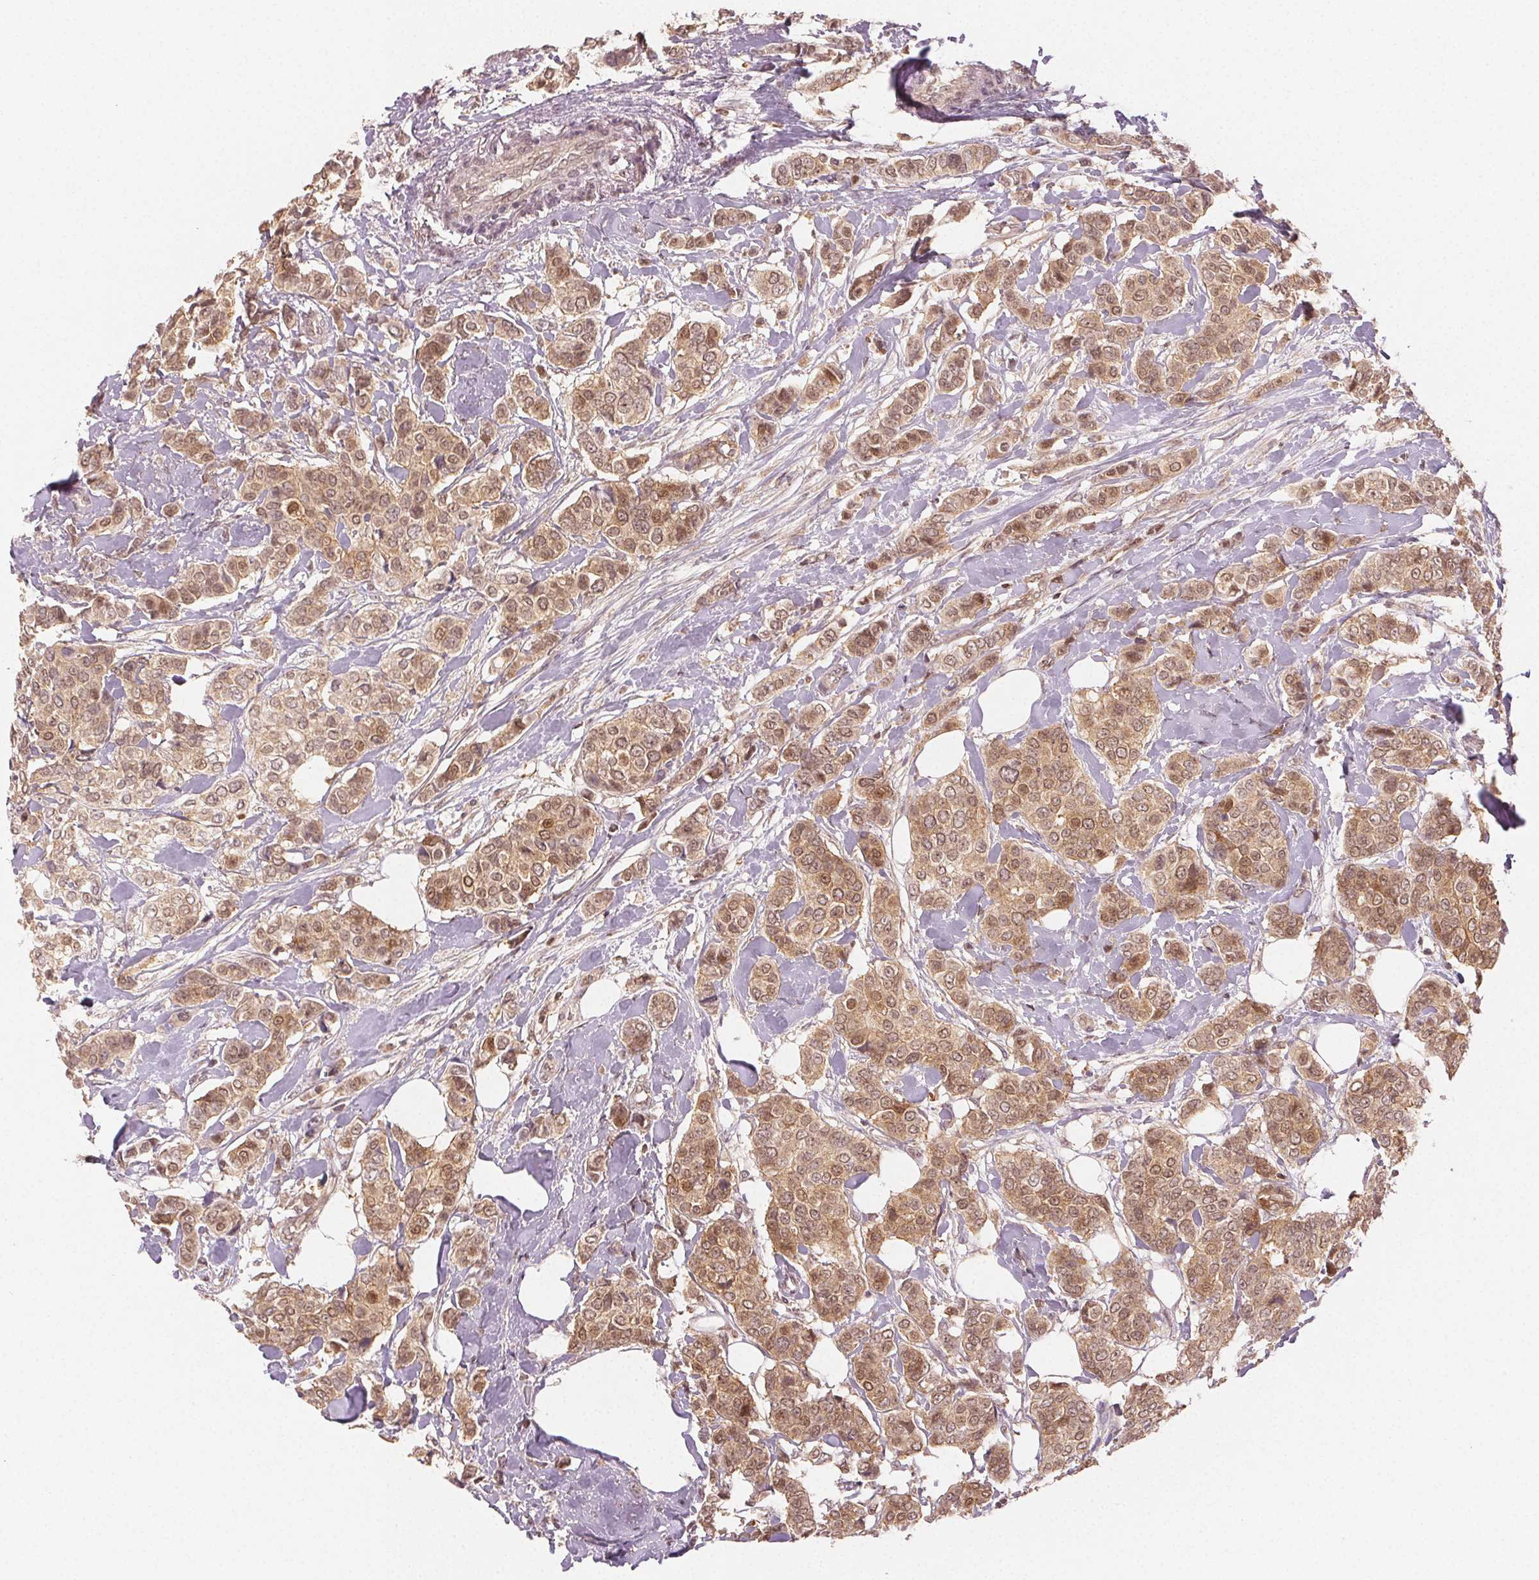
{"staining": {"intensity": "moderate", "quantity": ">75%", "location": "cytoplasmic/membranous,nuclear"}, "tissue": "breast cancer", "cell_type": "Tumor cells", "image_type": "cancer", "snomed": [{"axis": "morphology", "description": "Lobular carcinoma"}, {"axis": "topography", "description": "Breast"}], "caption": "This is an image of immunohistochemistry staining of breast cancer, which shows moderate staining in the cytoplasmic/membranous and nuclear of tumor cells.", "gene": "MAPK14", "patient": {"sex": "female", "age": 51}}